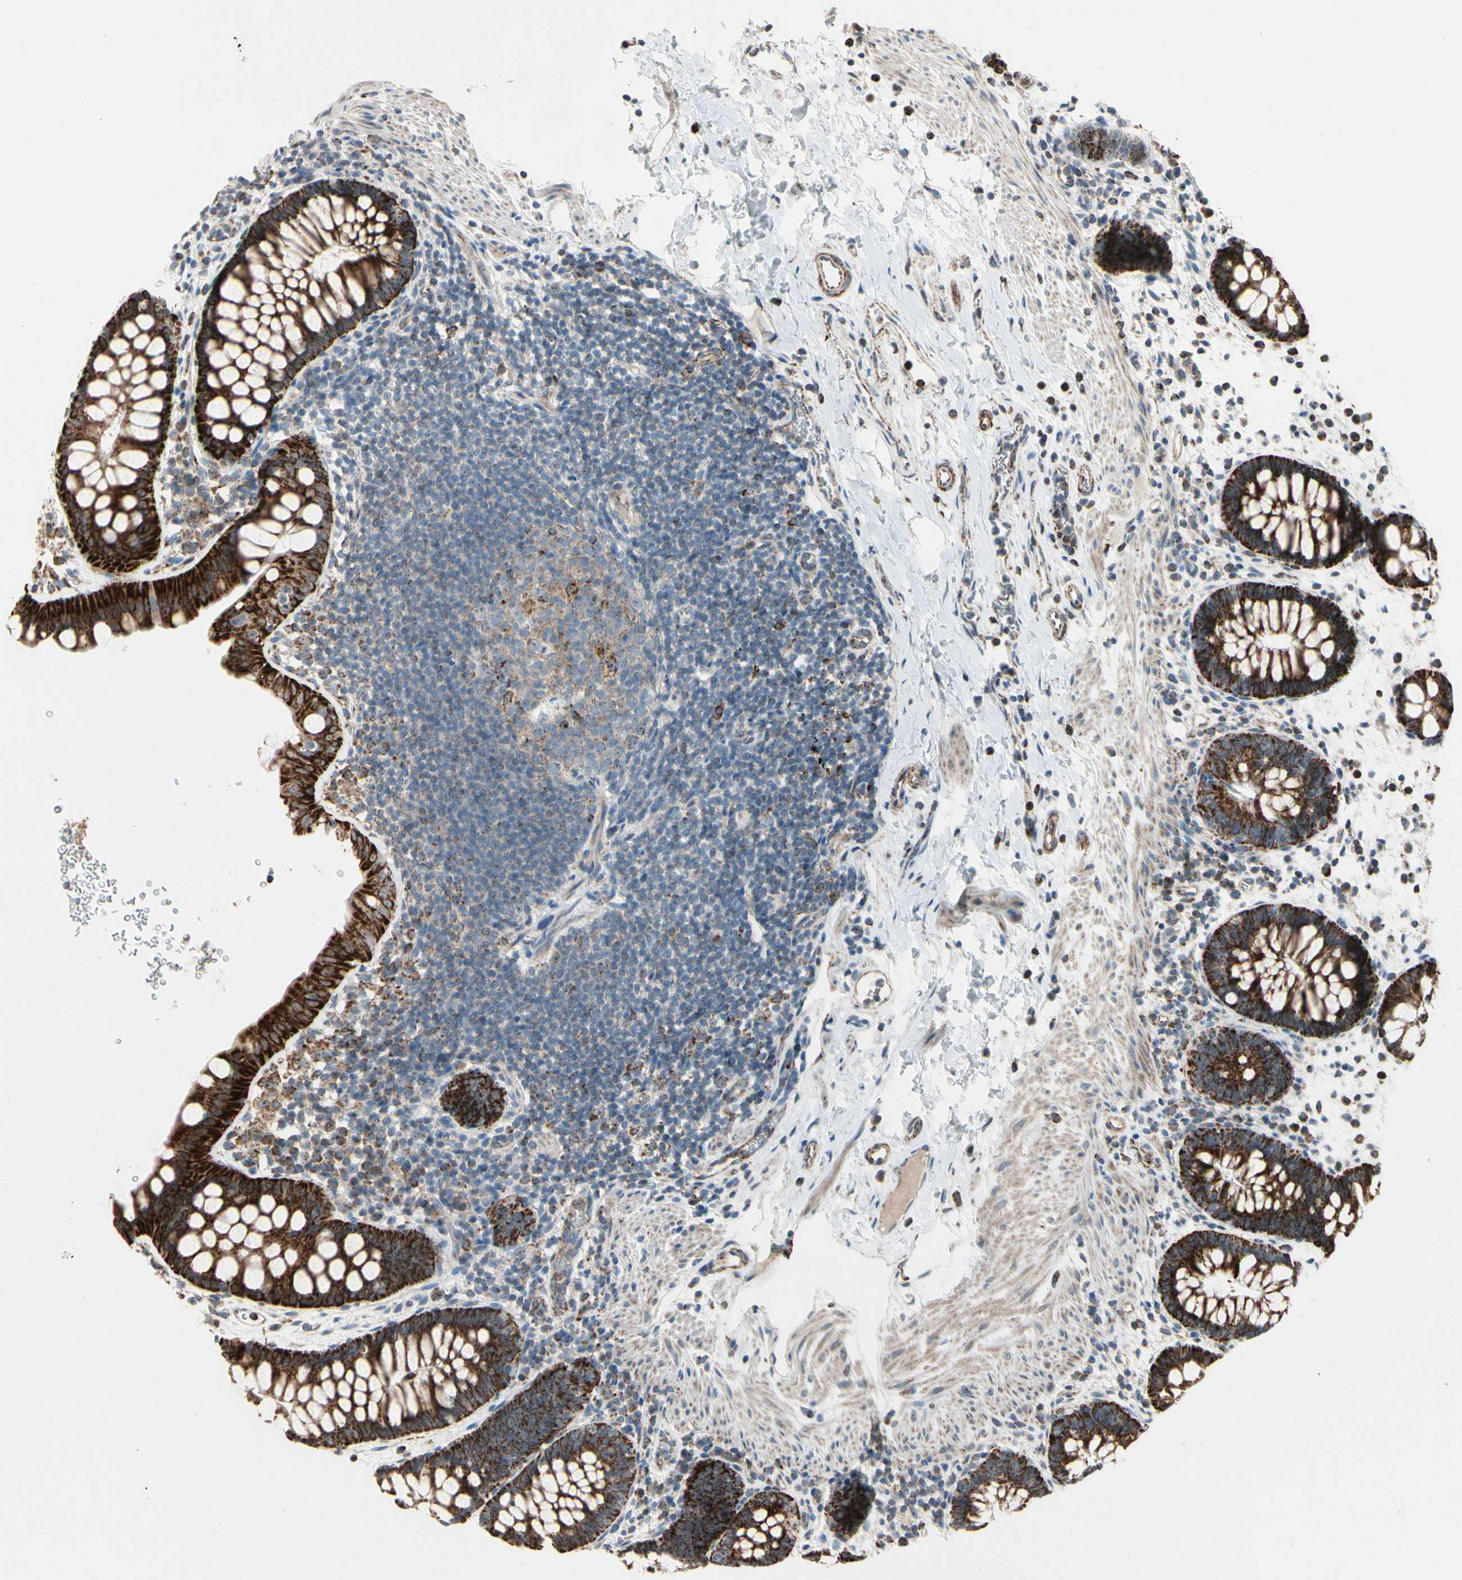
{"staining": {"intensity": "strong", "quantity": ">75%", "location": "cytoplasmic/membranous"}, "tissue": "rectum", "cell_type": "Glandular cells", "image_type": "normal", "snomed": [{"axis": "morphology", "description": "Normal tissue, NOS"}, {"axis": "topography", "description": "Rectum"}], "caption": "Immunohistochemical staining of unremarkable human rectum demonstrates high levels of strong cytoplasmic/membranous staining in approximately >75% of glandular cells. The protein of interest is shown in brown color, while the nuclei are stained blue.", "gene": "CPT1A", "patient": {"sex": "female", "age": 24}}